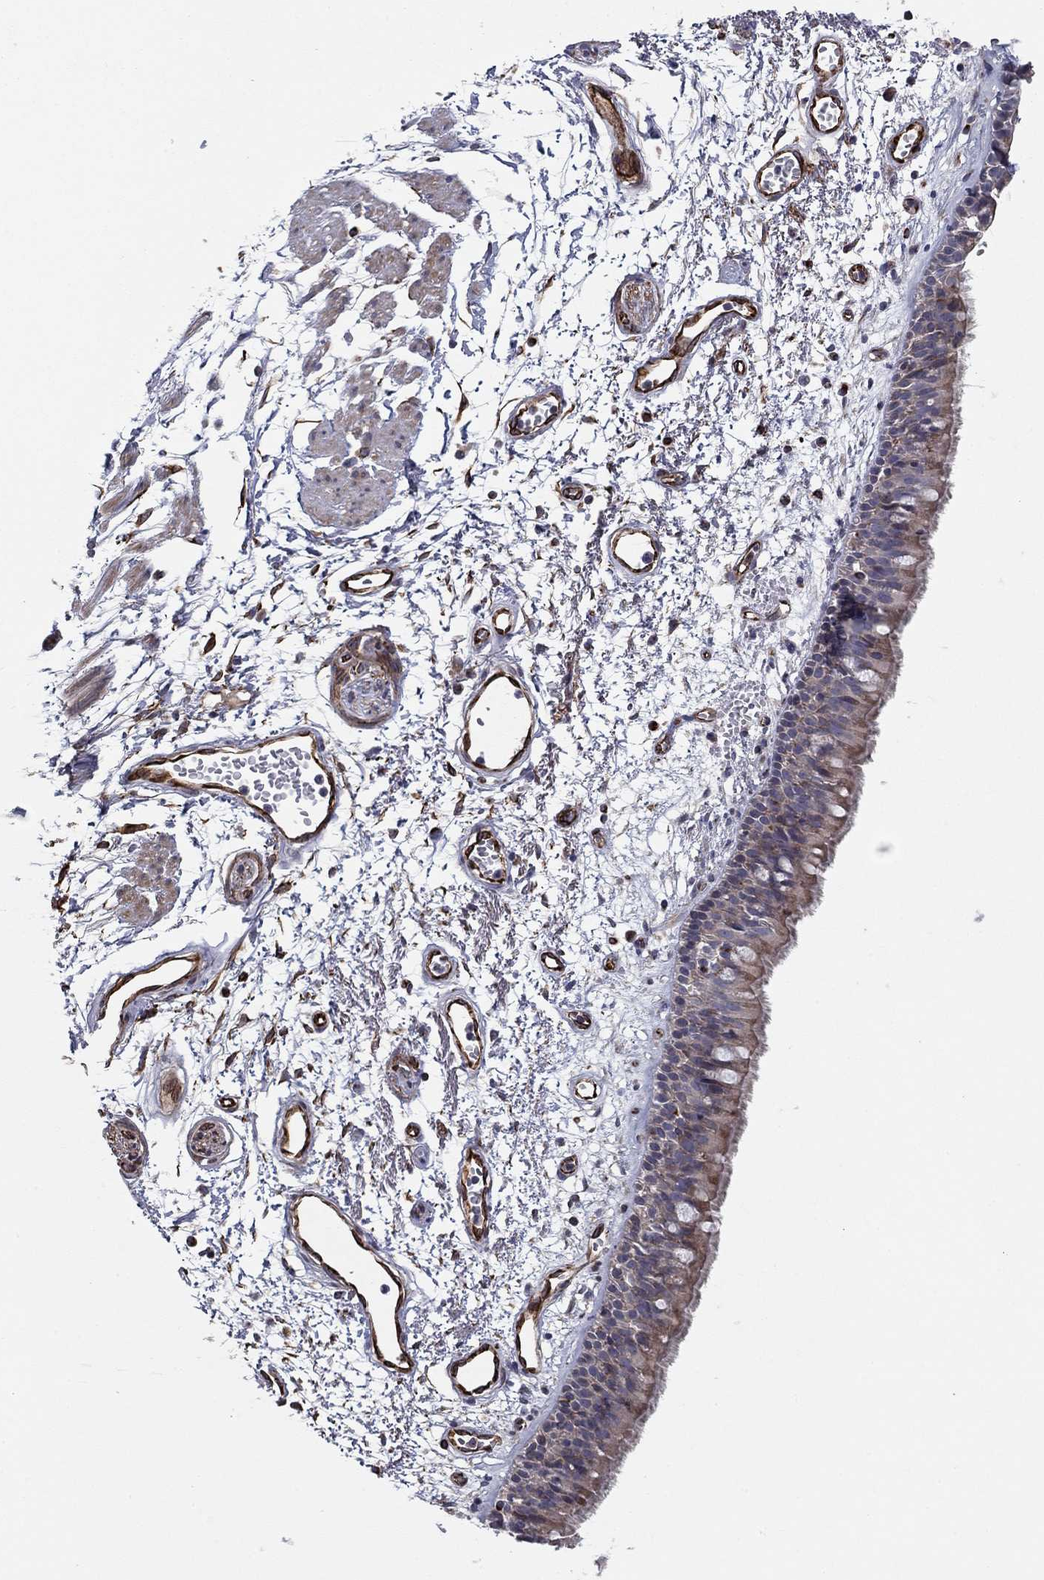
{"staining": {"intensity": "weak", "quantity": "25%-75%", "location": "cytoplasmic/membranous"}, "tissue": "bronchus", "cell_type": "Respiratory epithelial cells", "image_type": "normal", "snomed": [{"axis": "morphology", "description": "Normal tissue, NOS"}, {"axis": "morphology", "description": "Squamous cell carcinoma, NOS"}, {"axis": "topography", "description": "Cartilage tissue"}, {"axis": "topography", "description": "Bronchus"}, {"axis": "topography", "description": "Lung"}], "caption": "This is a micrograph of immunohistochemistry staining of benign bronchus, which shows weak staining in the cytoplasmic/membranous of respiratory epithelial cells.", "gene": "CLSTN1", "patient": {"sex": "male", "age": 66}}